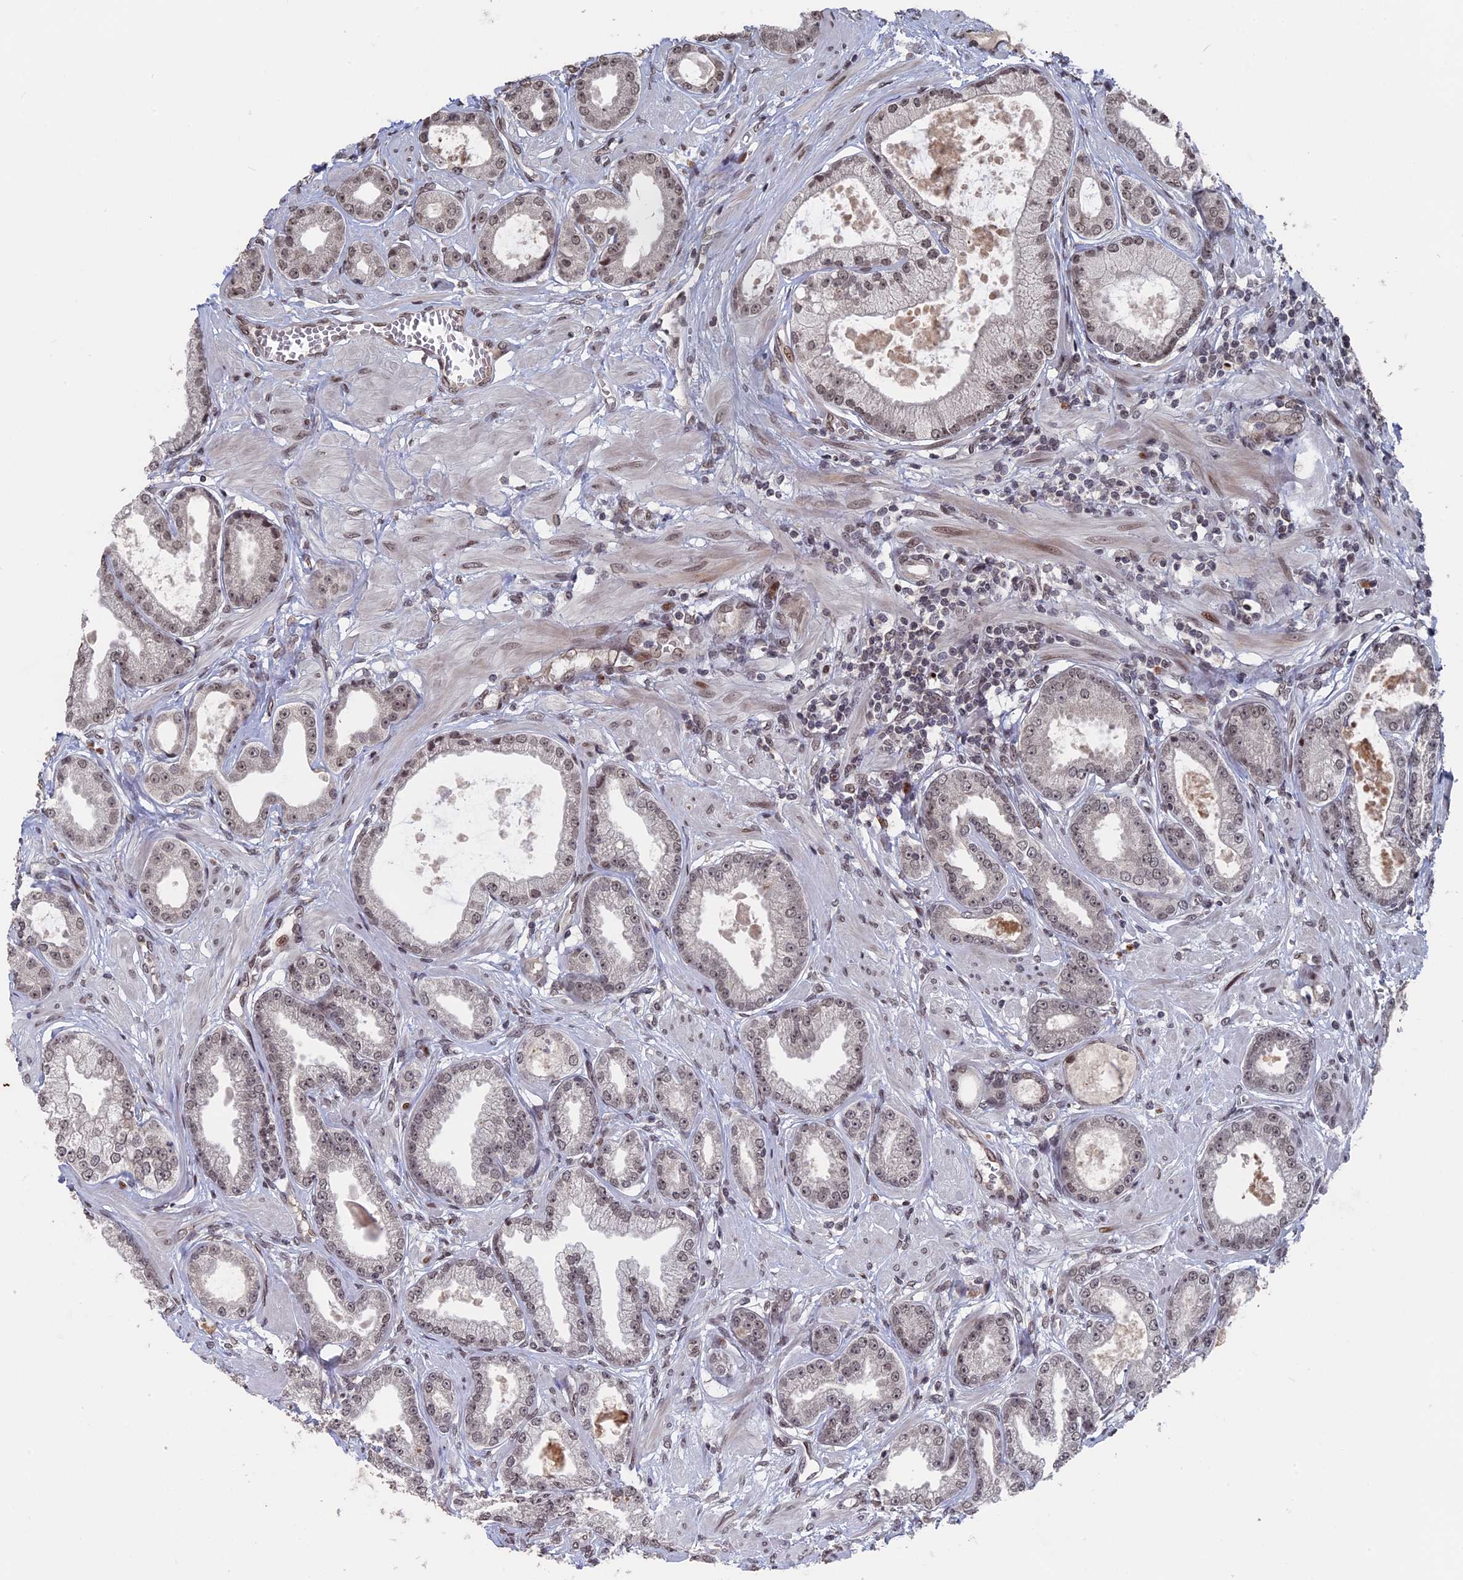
{"staining": {"intensity": "weak", "quantity": ">75%", "location": "nuclear"}, "tissue": "prostate cancer", "cell_type": "Tumor cells", "image_type": "cancer", "snomed": [{"axis": "morphology", "description": "Adenocarcinoma, Low grade"}, {"axis": "topography", "description": "Prostate"}], "caption": "Brown immunohistochemical staining in prostate cancer (low-grade adenocarcinoma) shows weak nuclear expression in approximately >75% of tumor cells.", "gene": "NR2C2AP", "patient": {"sex": "male", "age": 64}}